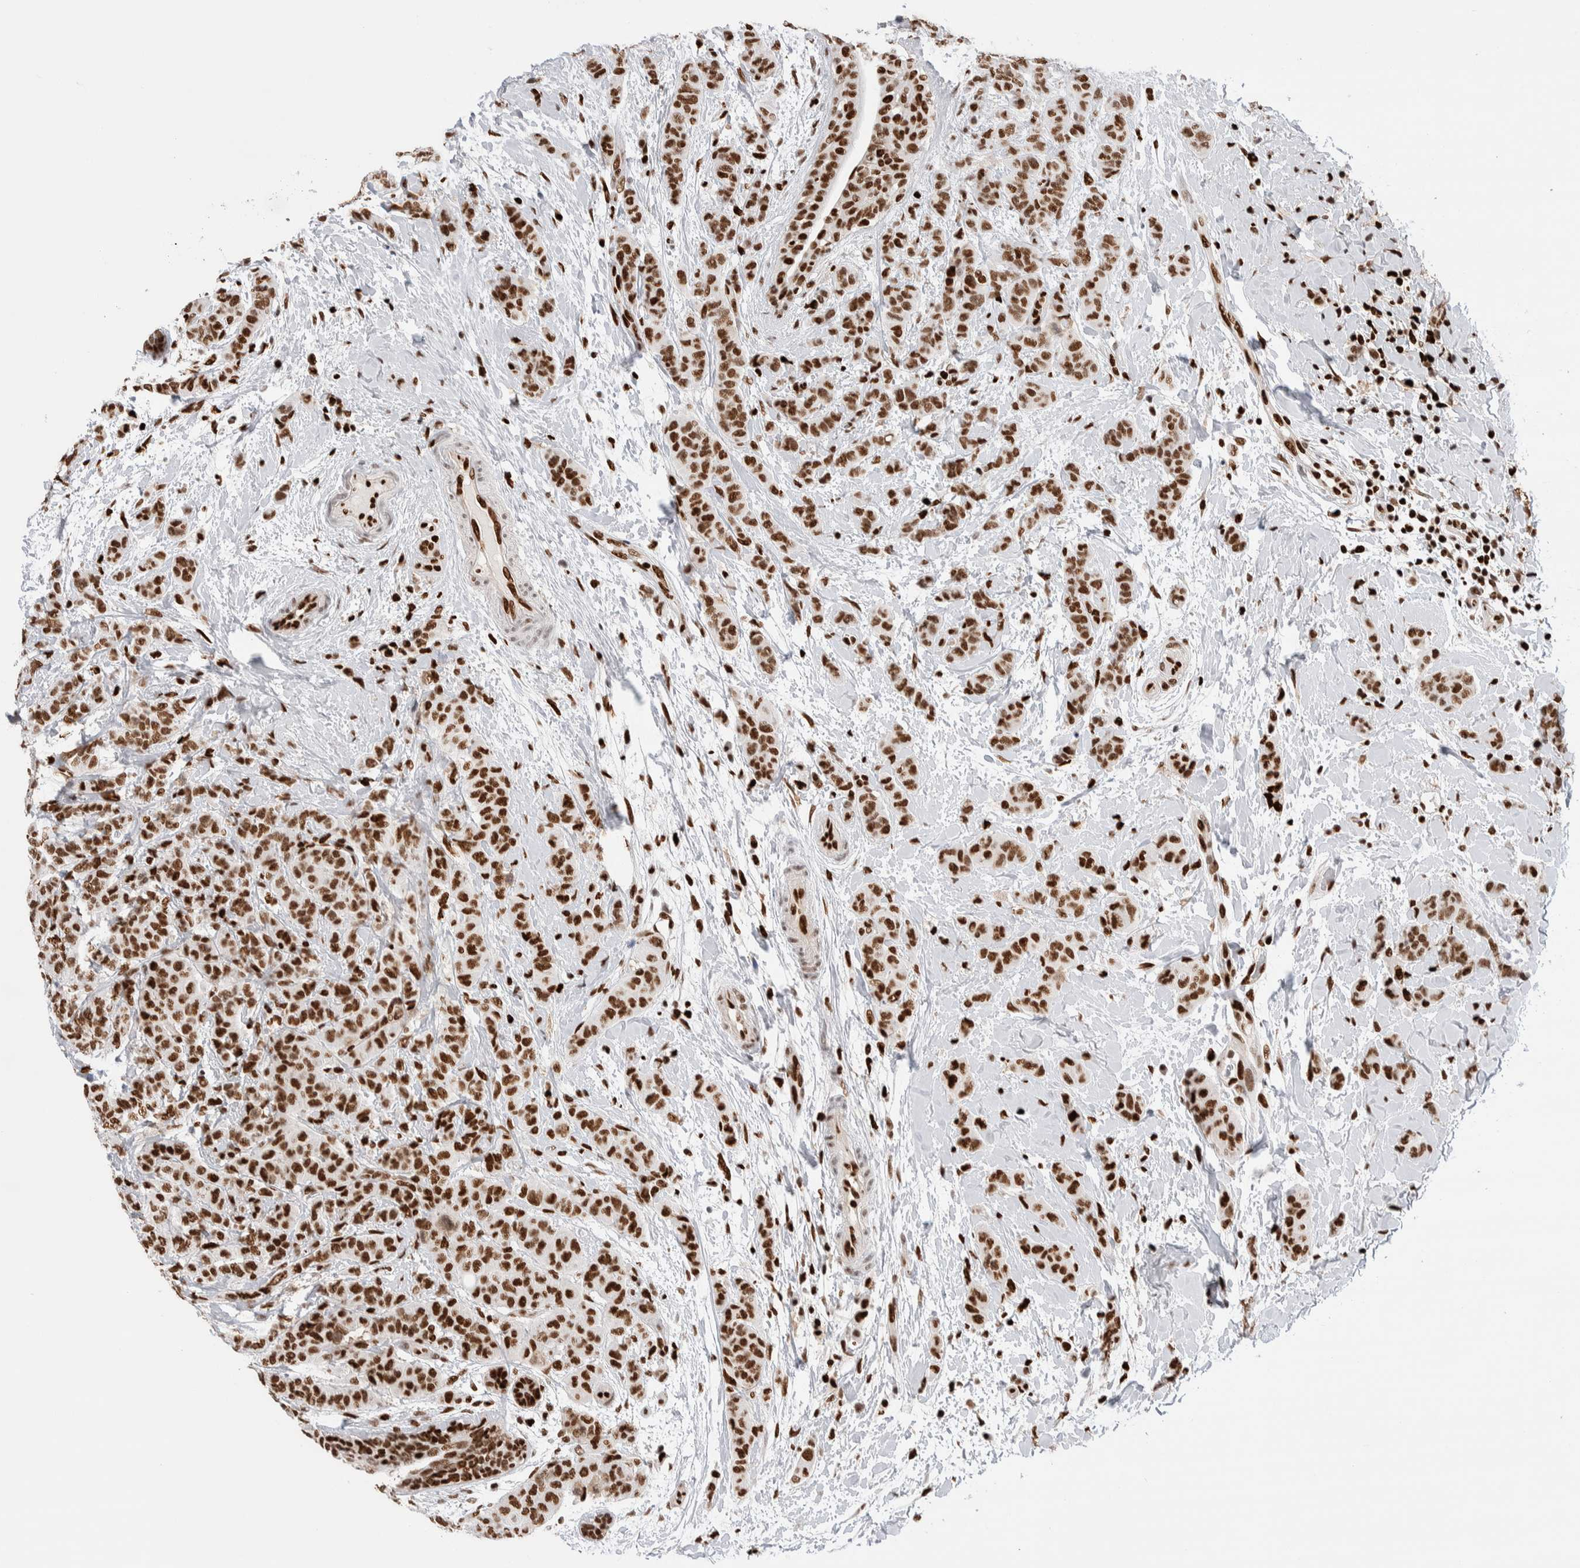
{"staining": {"intensity": "strong", "quantity": ">75%", "location": "nuclear"}, "tissue": "breast cancer", "cell_type": "Tumor cells", "image_type": "cancer", "snomed": [{"axis": "morphology", "description": "Normal tissue, NOS"}, {"axis": "morphology", "description": "Duct carcinoma"}, {"axis": "topography", "description": "Breast"}], "caption": "A high-resolution micrograph shows immunohistochemistry staining of breast cancer (intraductal carcinoma), which demonstrates strong nuclear staining in approximately >75% of tumor cells. (IHC, brightfield microscopy, high magnification).", "gene": "RNASEK-C17orf49", "patient": {"sex": "female", "age": 40}}